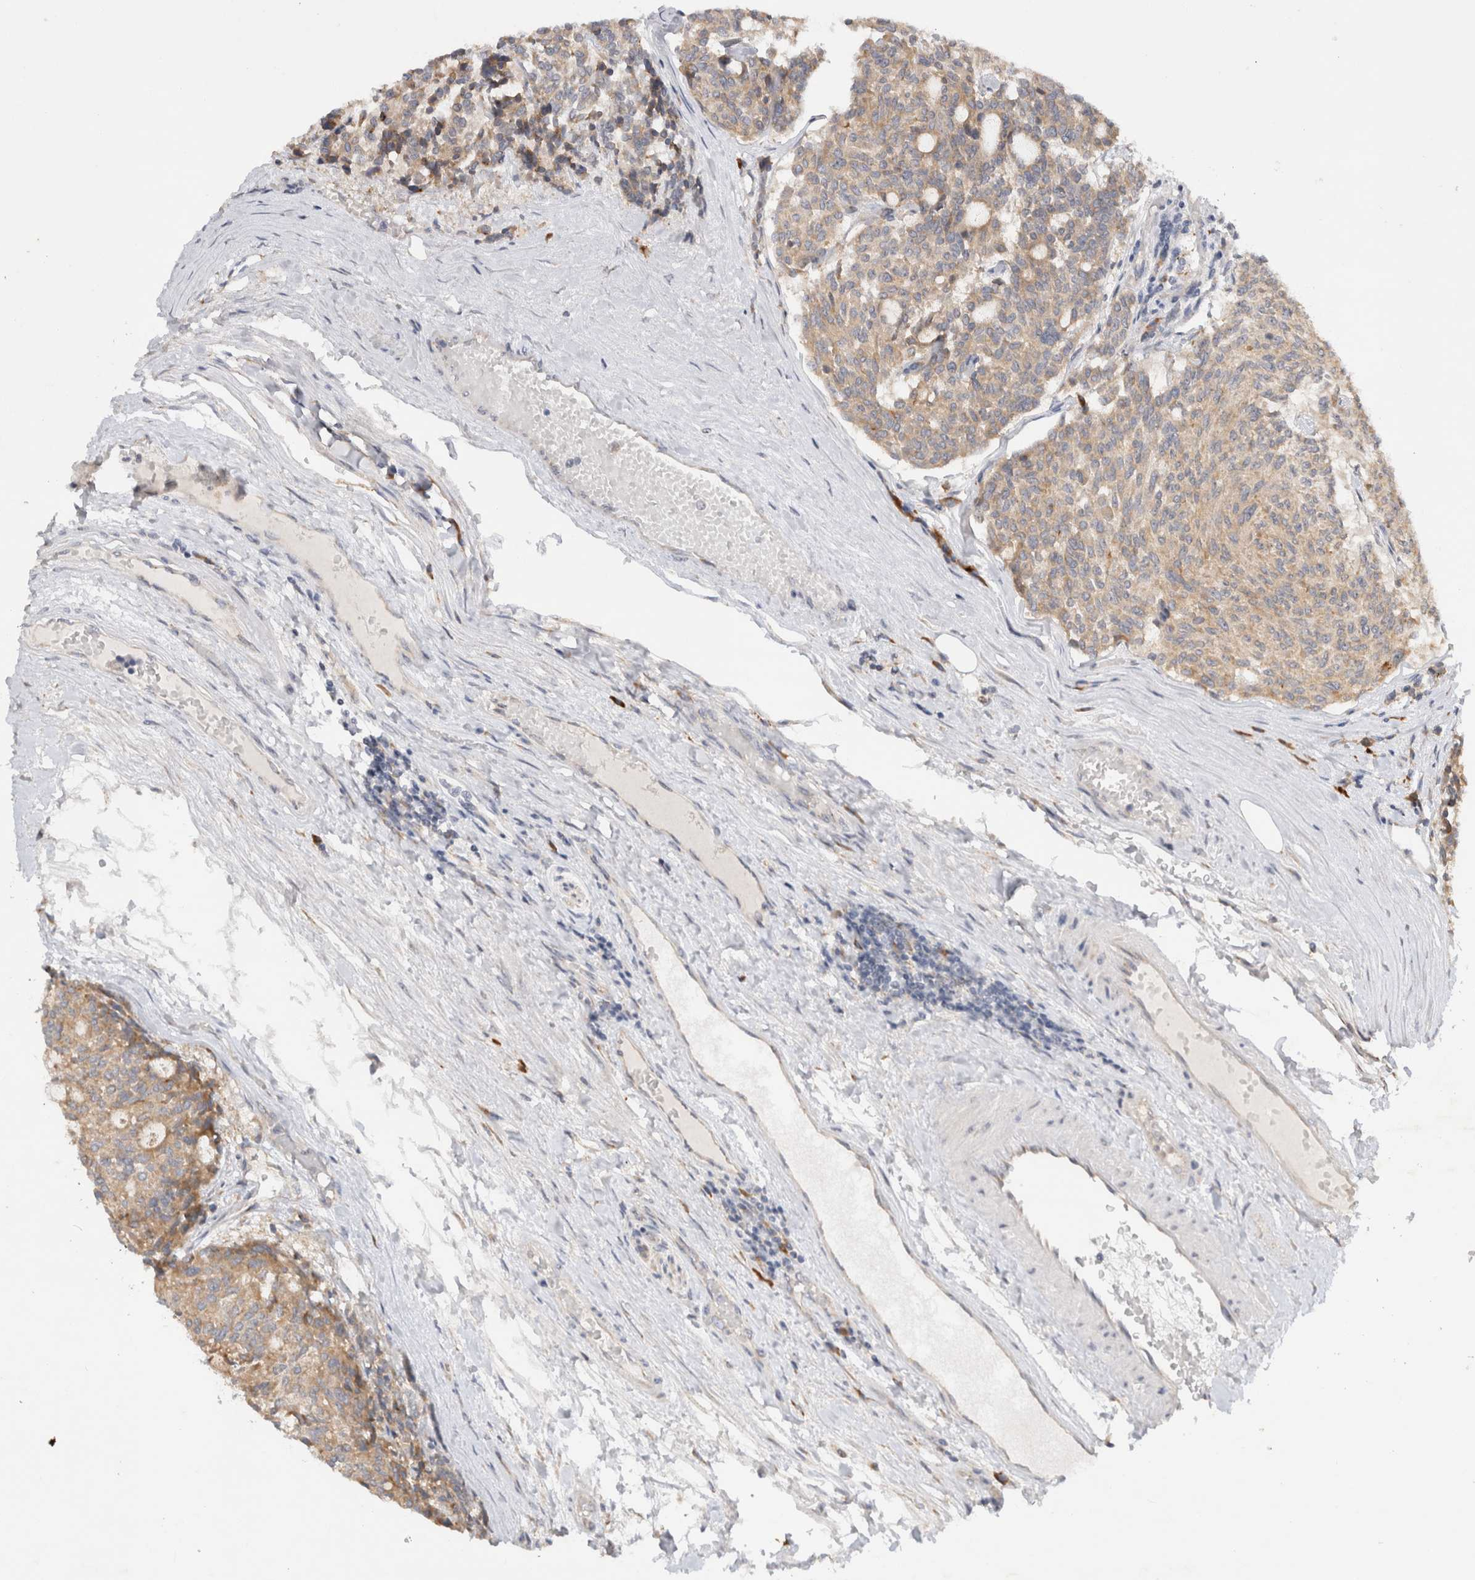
{"staining": {"intensity": "weak", "quantity": ">75%", "location": "cytoplasmic/membranous"}, "tissue": "carcinoid", "cell_type": "Tumor cells", "image_type": "cancer", "snomed": [{"axis": "morphology", "description": "Carcinoid, malignant, NOS"}, {"axis": "topography", "description": "Pancreas"}], "caption": "Immunohistochemistry (IHC) (DAB (3,3'-diaminobenzidine)) staining of carcinoid exhibits weak cytoplasmic/membranous protein expression in approximately >75% of tumor cells.", "gene": "NEDD4L", "patient": {"sex": "female", "age": 54}}